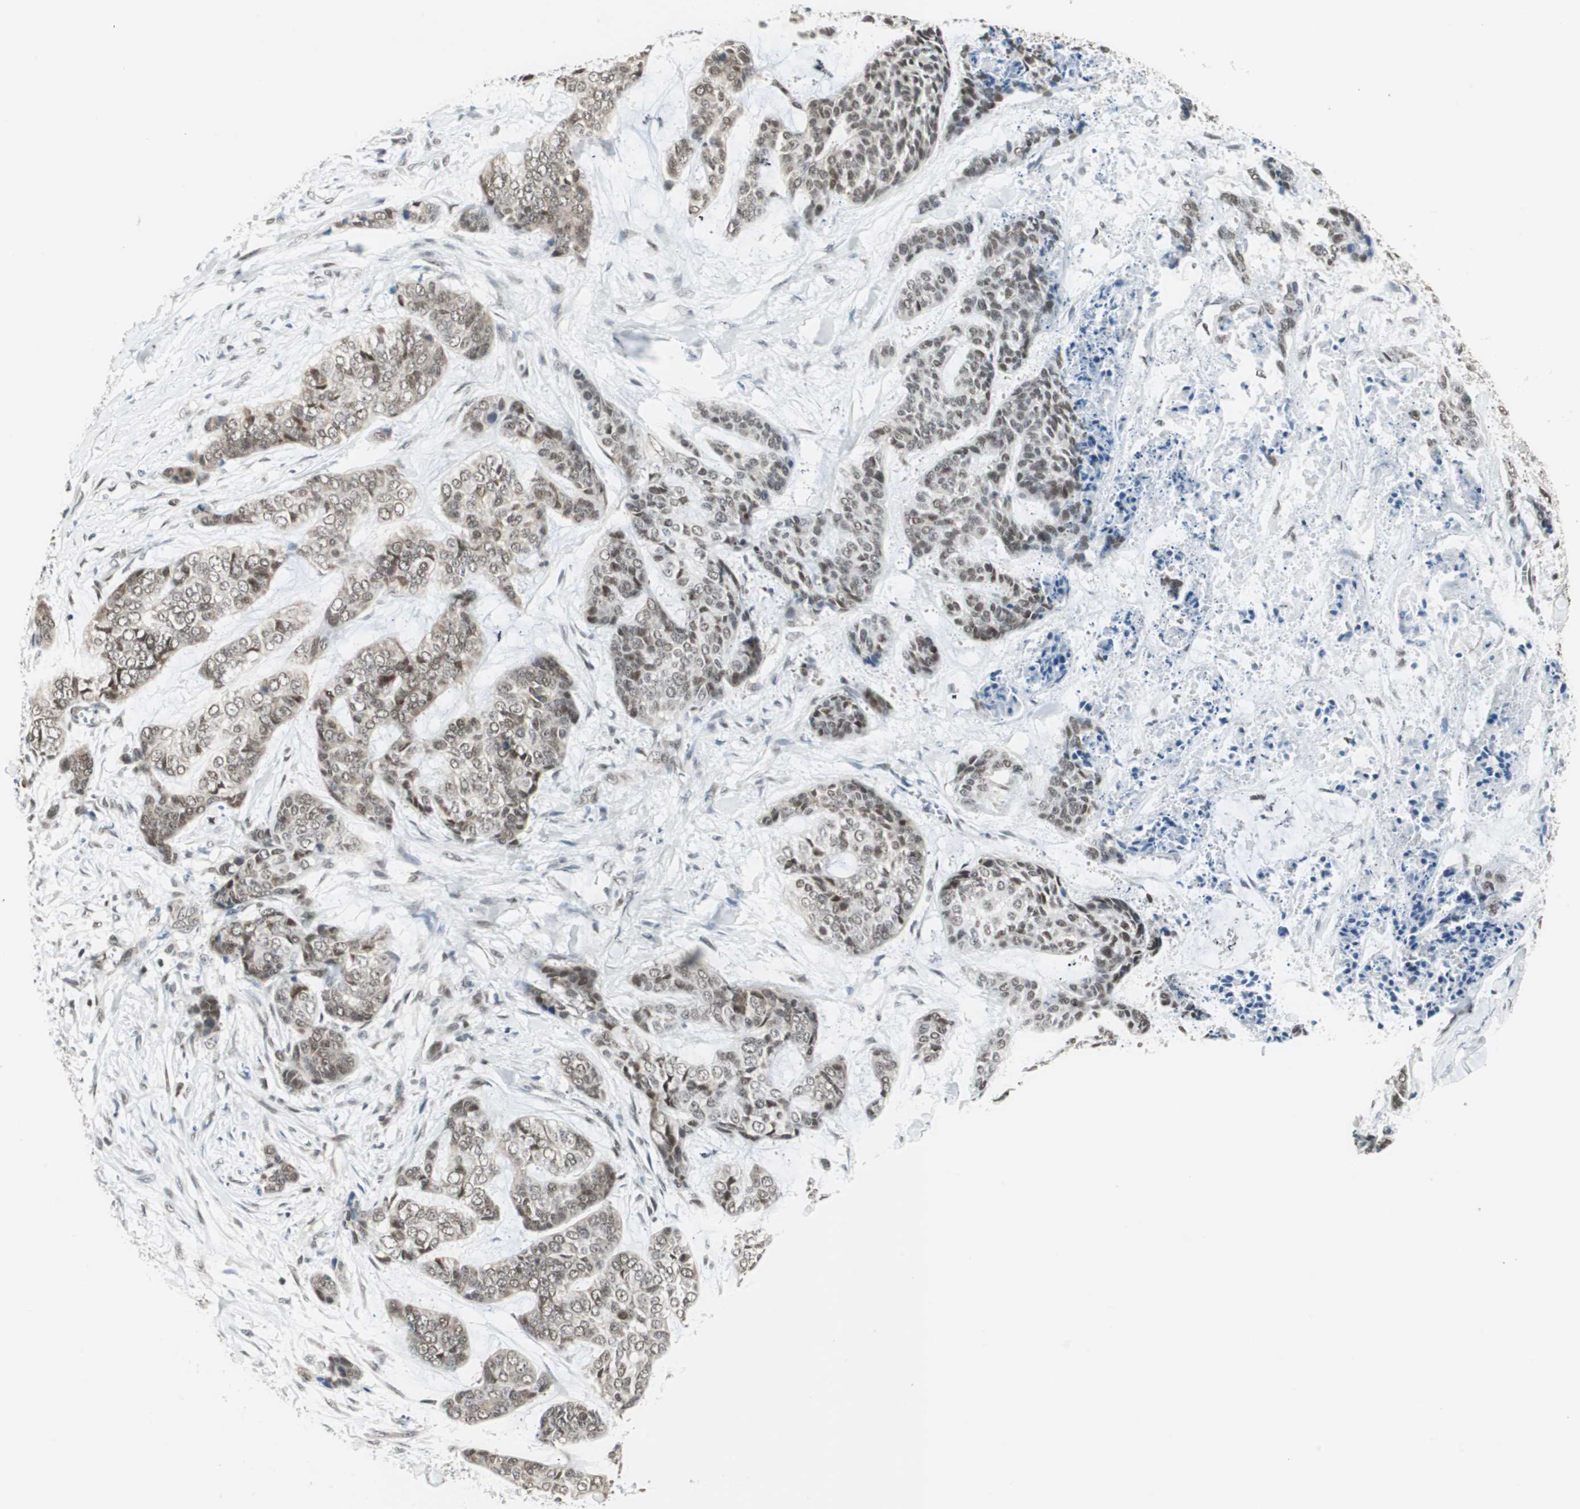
{"staining": {"intensity": "moderate", "quantity": ">75%", "location": "nuclear"}, "tissue": "skin cancer", "cell_type": "Tumor cells", "image_type": "cancer", "snomed": [{"axis": "morphology", "description": "Basal cell carcinoma"}, {"axis": "topography", "description": "Skin"}], "caption": "Immunohistochemistry (IHC) of skin cancer (basal cell carcinoma) demonstrates medium levels of moderate nuclear staining in approximately >75% of tumor cells.", "gene": "ZBTB17", "patient": {"sex": "female", "age": 64}}